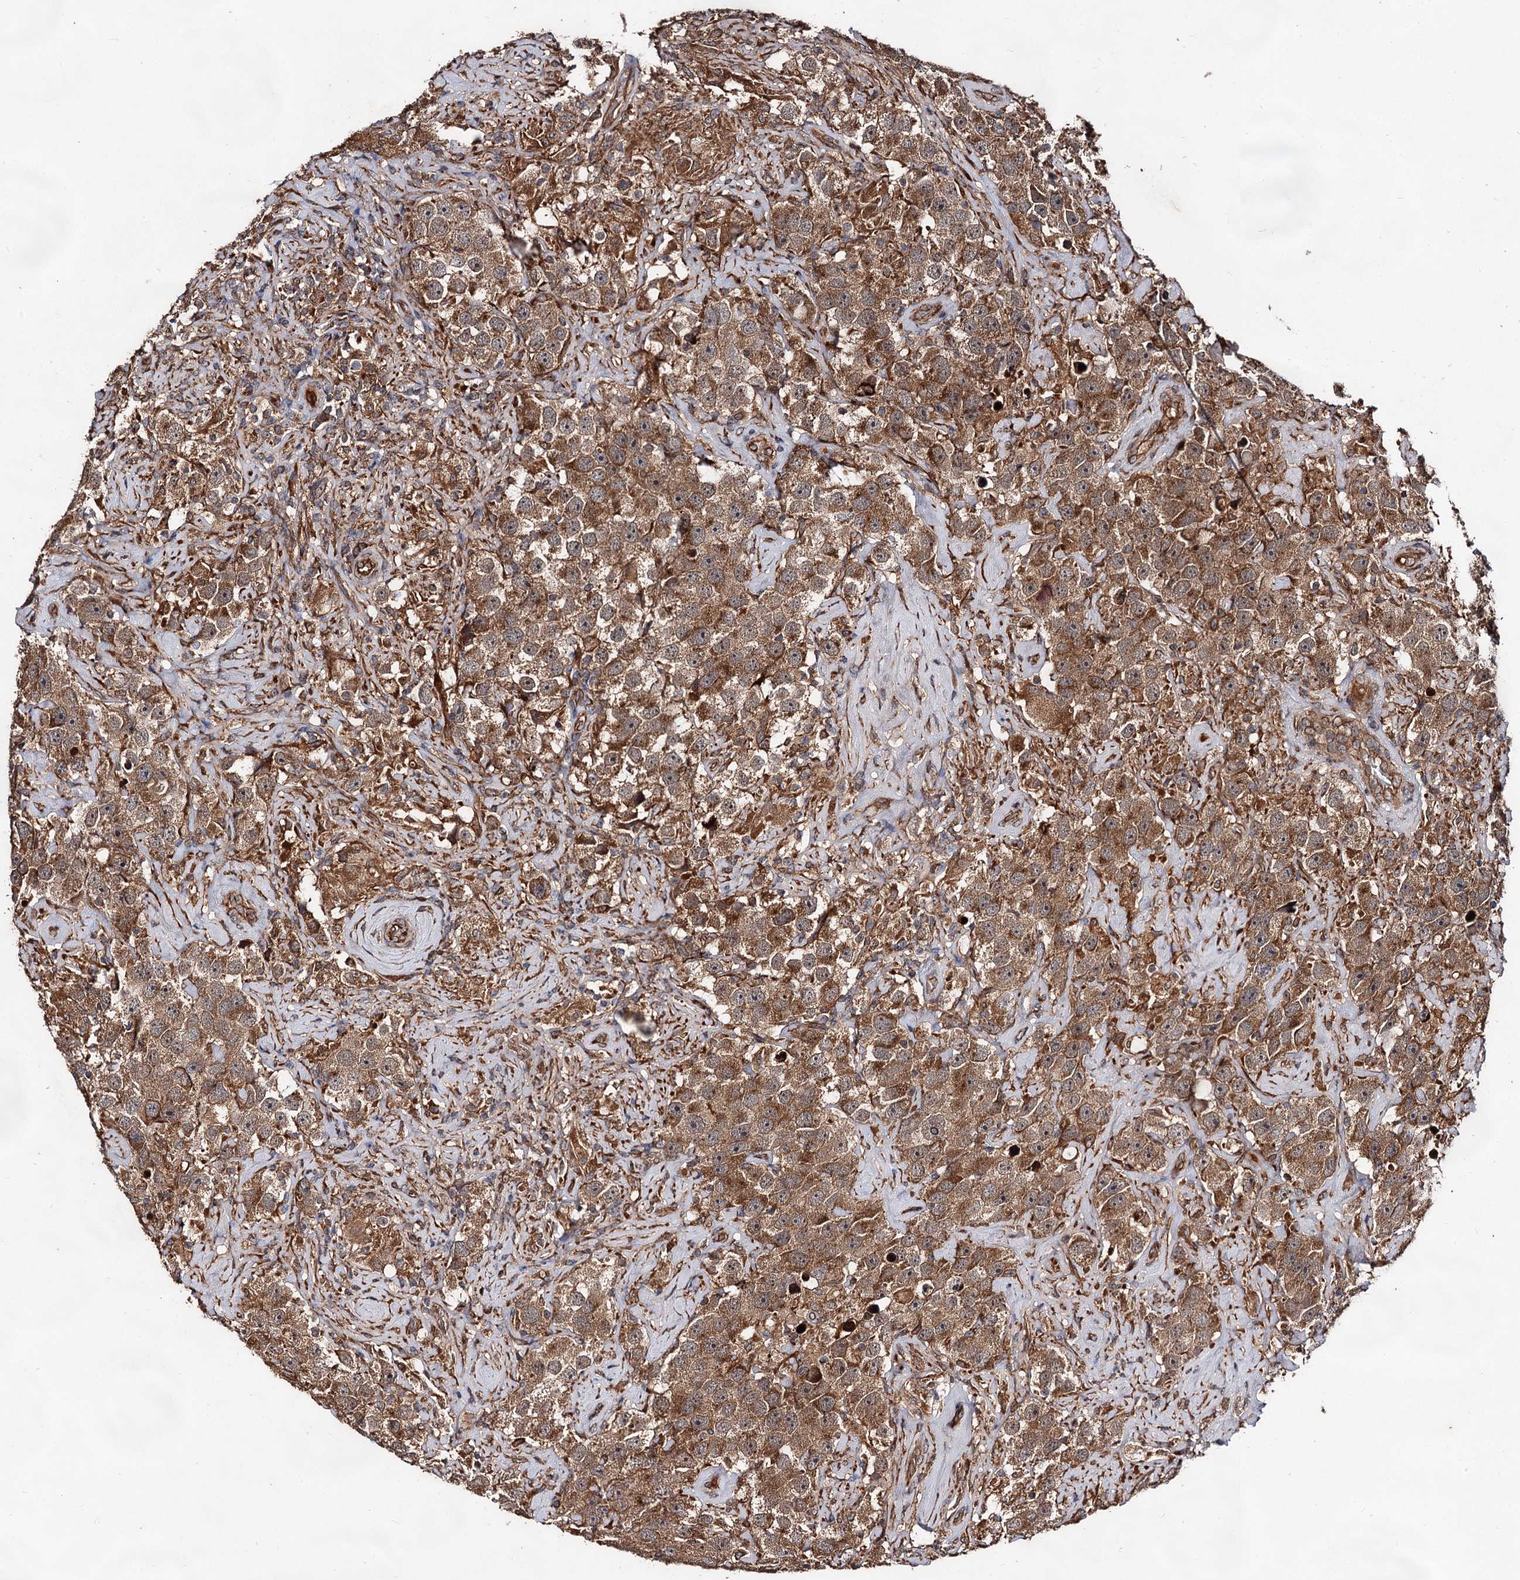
{"staining": {"intensity": "moderate", "quantity": ">75%", "location": "cytoplasmic/membranous"}, "tissue": "testis cancer", "cell_type": "Tumor cells", "image_type": "cancer", "snomed": [{"axis": "morphology", "description": "Seminoma, NOS"}, {"axis": "topography", "description": "Testis"}], "caption": "The photomicrograph demonstrates staining of testis seminoma, revealing moderate cytoplasmic/membranous protein expression (brown color) within tumor cells.", "gene": "TEX9", "patient": {"sex": "male", "age": 49}}